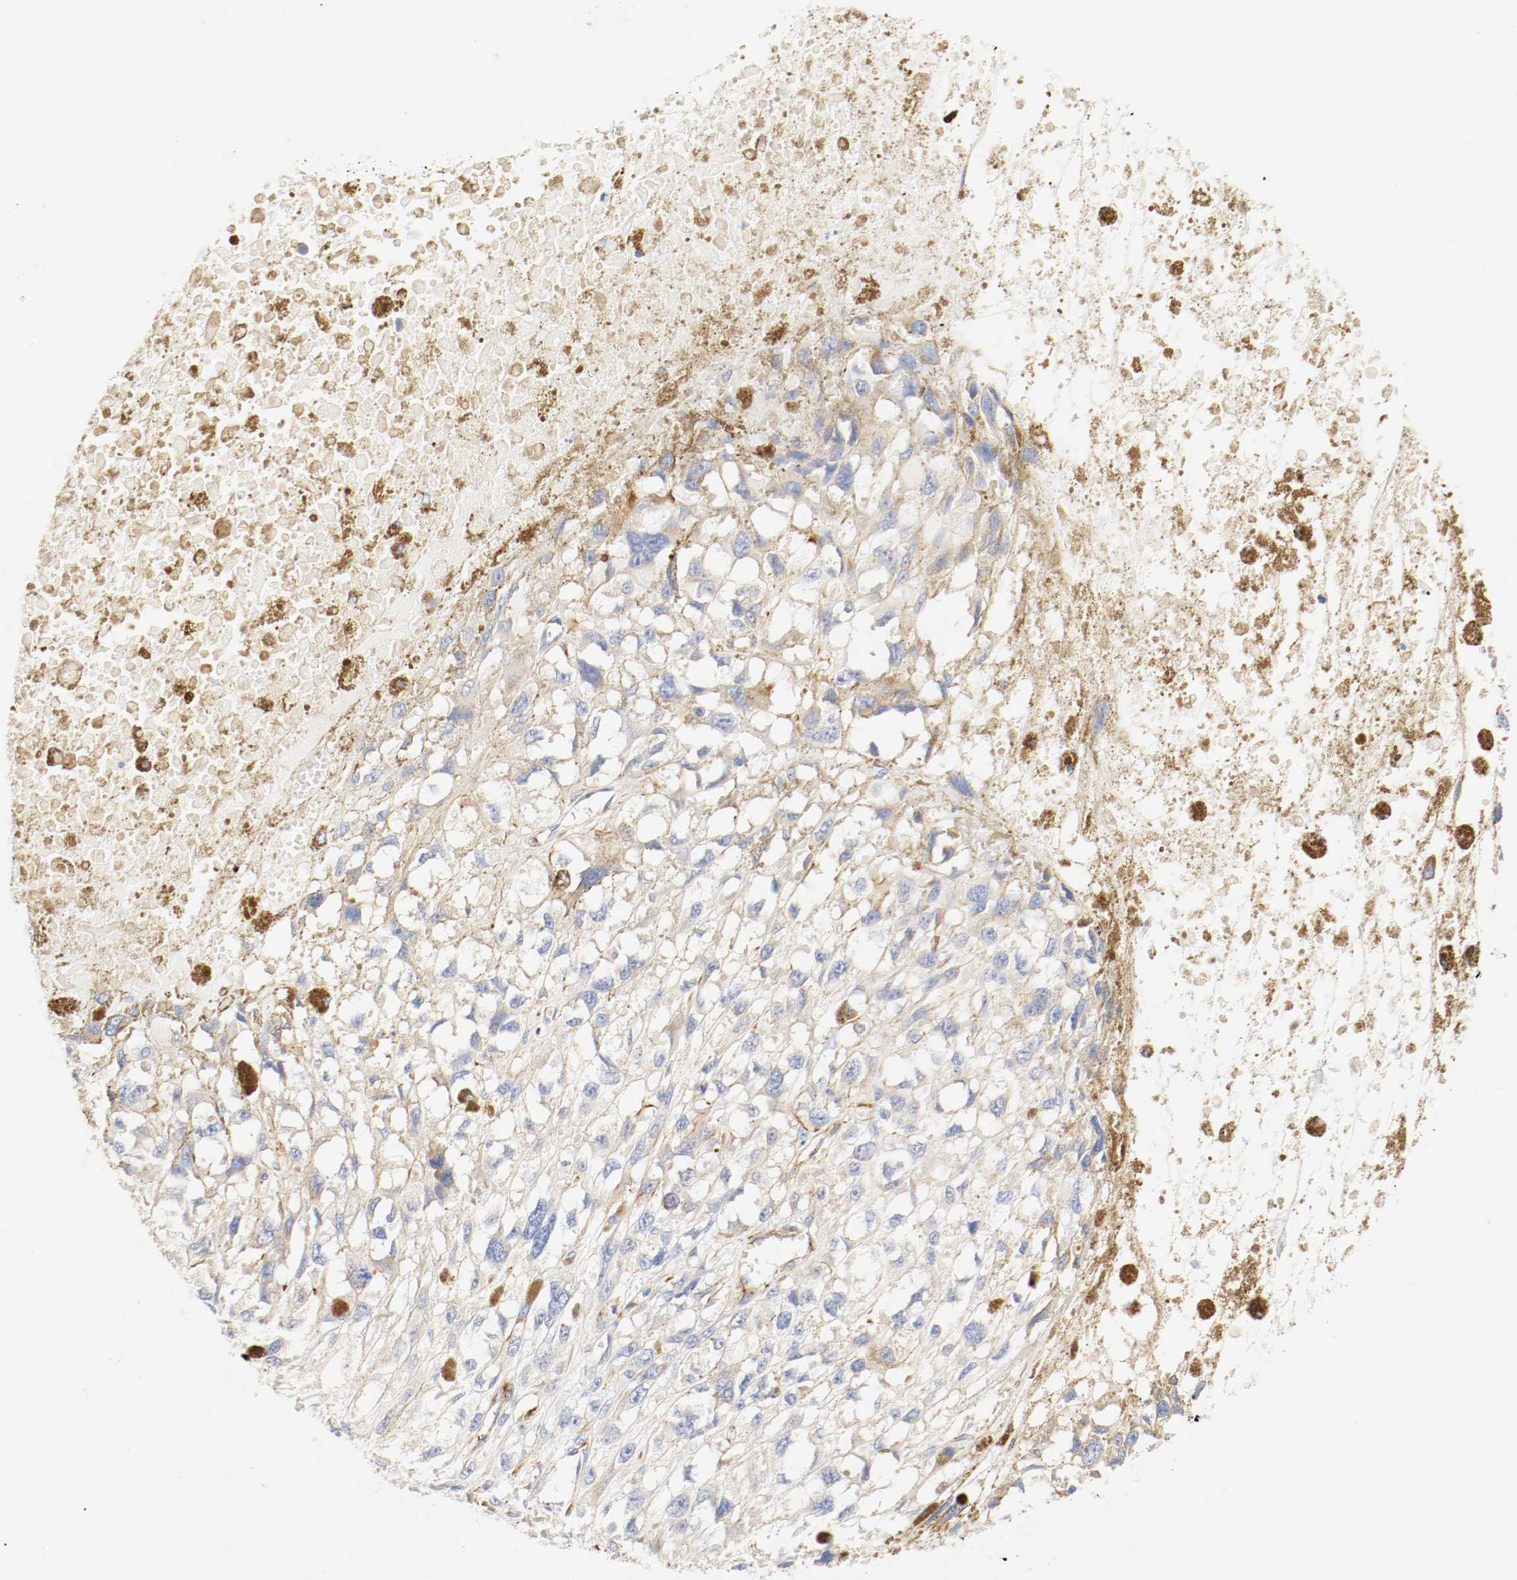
{"staining": {"intensity": "moderate", "quantity": "25%-75%", "location": "cytoplasmic/membranous"}, "tissue": "melanoma", "cell_type": "Tumor cells", "image_type": "cancer", "snomed": [{"axis": "morphology", "description": "Malignant melanoma, Metastatic site"}, {"axis": "topography", "description": "Lymph node"}], "caption": "The micrograph exhibits a brown stain indicating the presence of a protein in the cytoplasmic/membranous of tumor cells in melanoma. The staining was performed using DAB, with brown indicating positive protein expression. Nuclei are stained blue with hematoxylin.", "gene": "GIT1", "patient": {"sex": "male", "age": 59}}